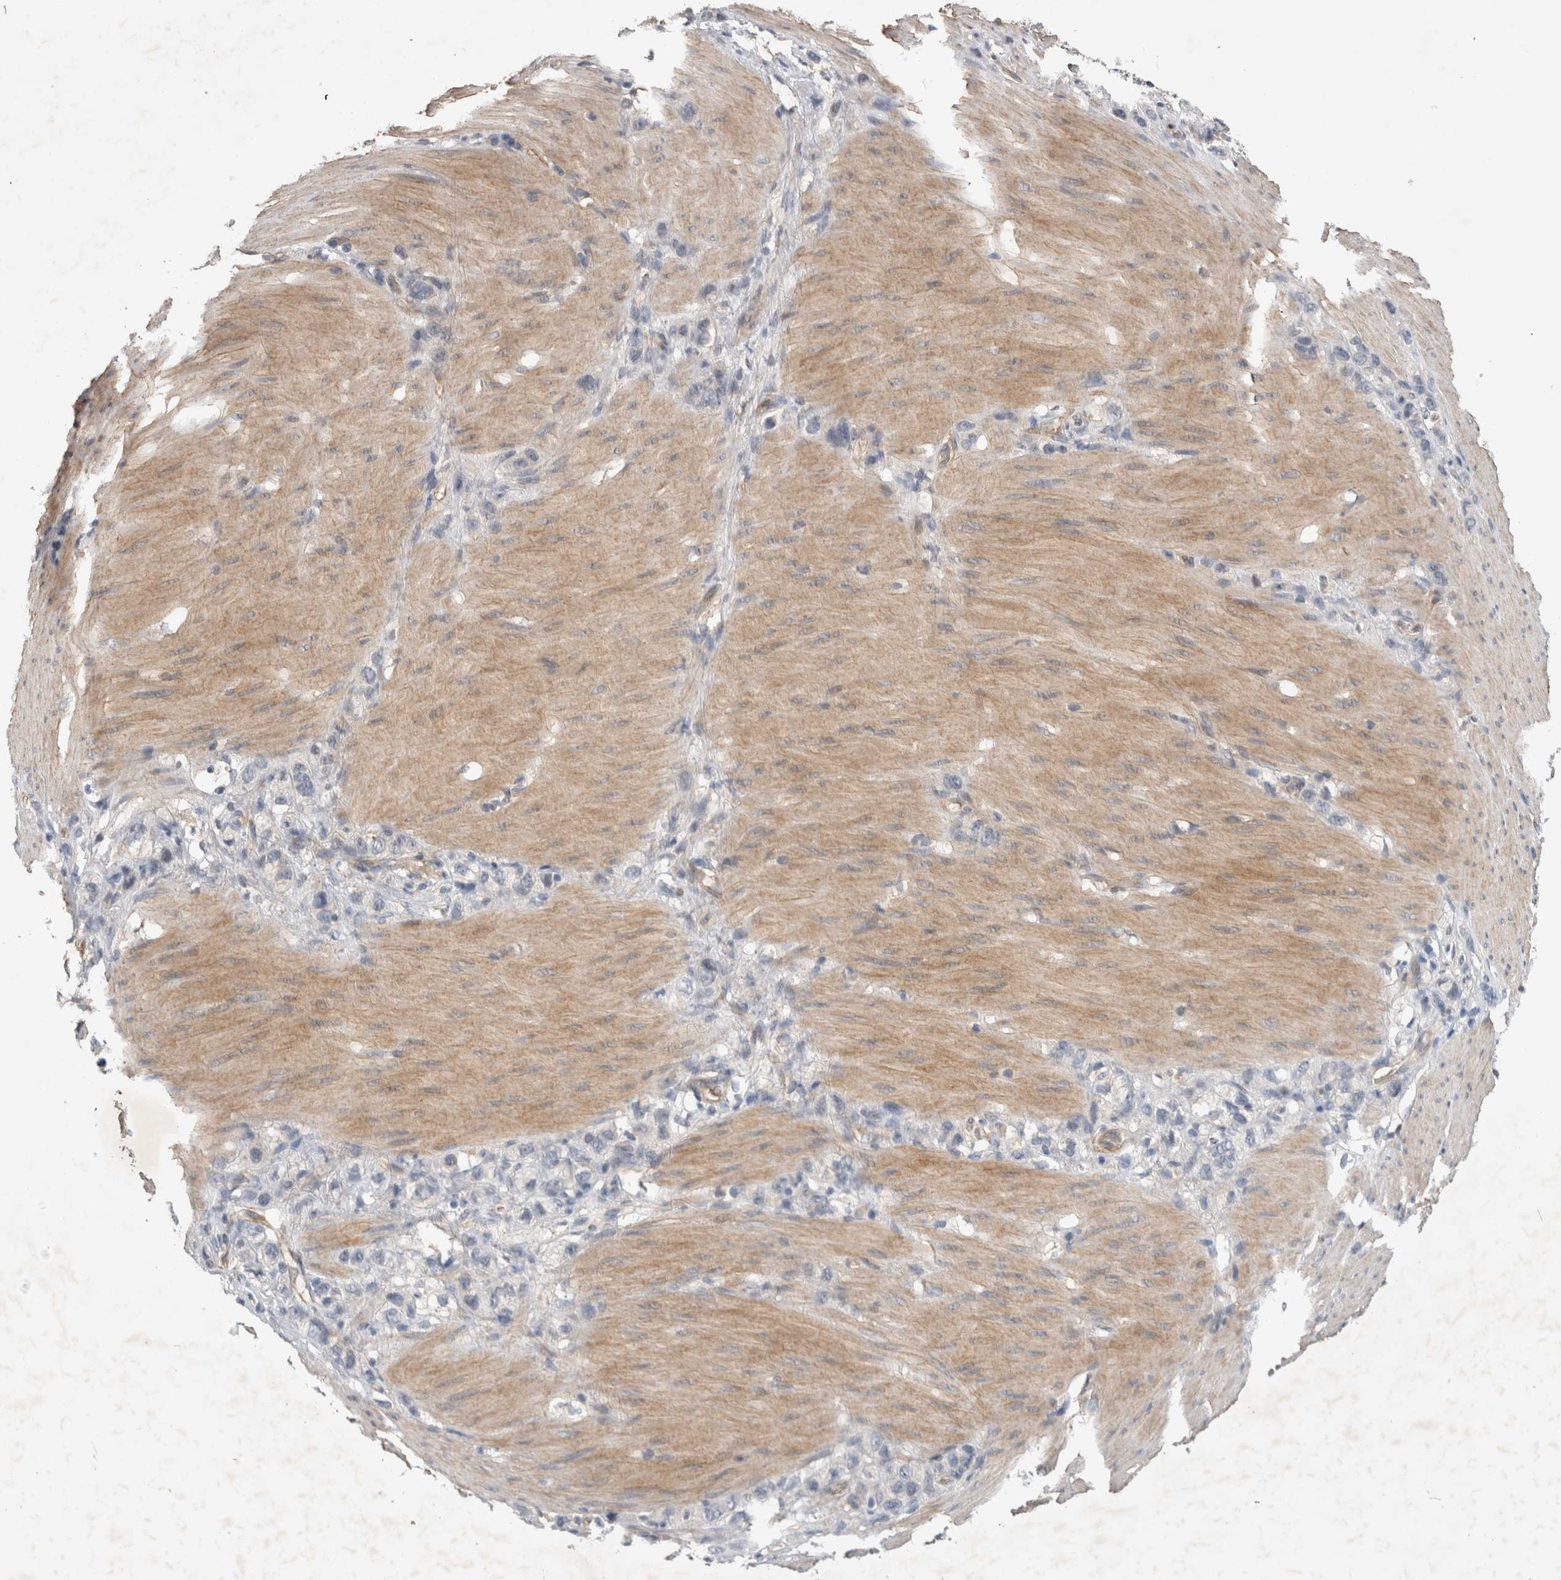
{"staining": {"intensity": "negative", "quantity": "none", "location": "none"}, "tissue": "stomach cancer", "cell_type": "Tumor cells", "image_type": "cancer", "snomed": [{"axis": "morphology", "description": "Normal tissue, NOS"}, {"axis": "morphology", "description": "Adenocarcinoma, NOS"}, {"axis": "morphology", "description": "Adenocarcinoma, High grade"}, {"axis": "topography", "description": "Stomach, upper"}, {"axis": "topography", "description": "Stomach"}], "caption": "Stomach high-grade adenocarcinoma was stained to show a protein in brown. There is no significant positivity in tumor cells. The staining is performed using DAB brown chromogen with nuclei counter-stained in using hematoxylin.", "gene": "ANKFY1", "patient": {"sex": "female", "age": 65}}